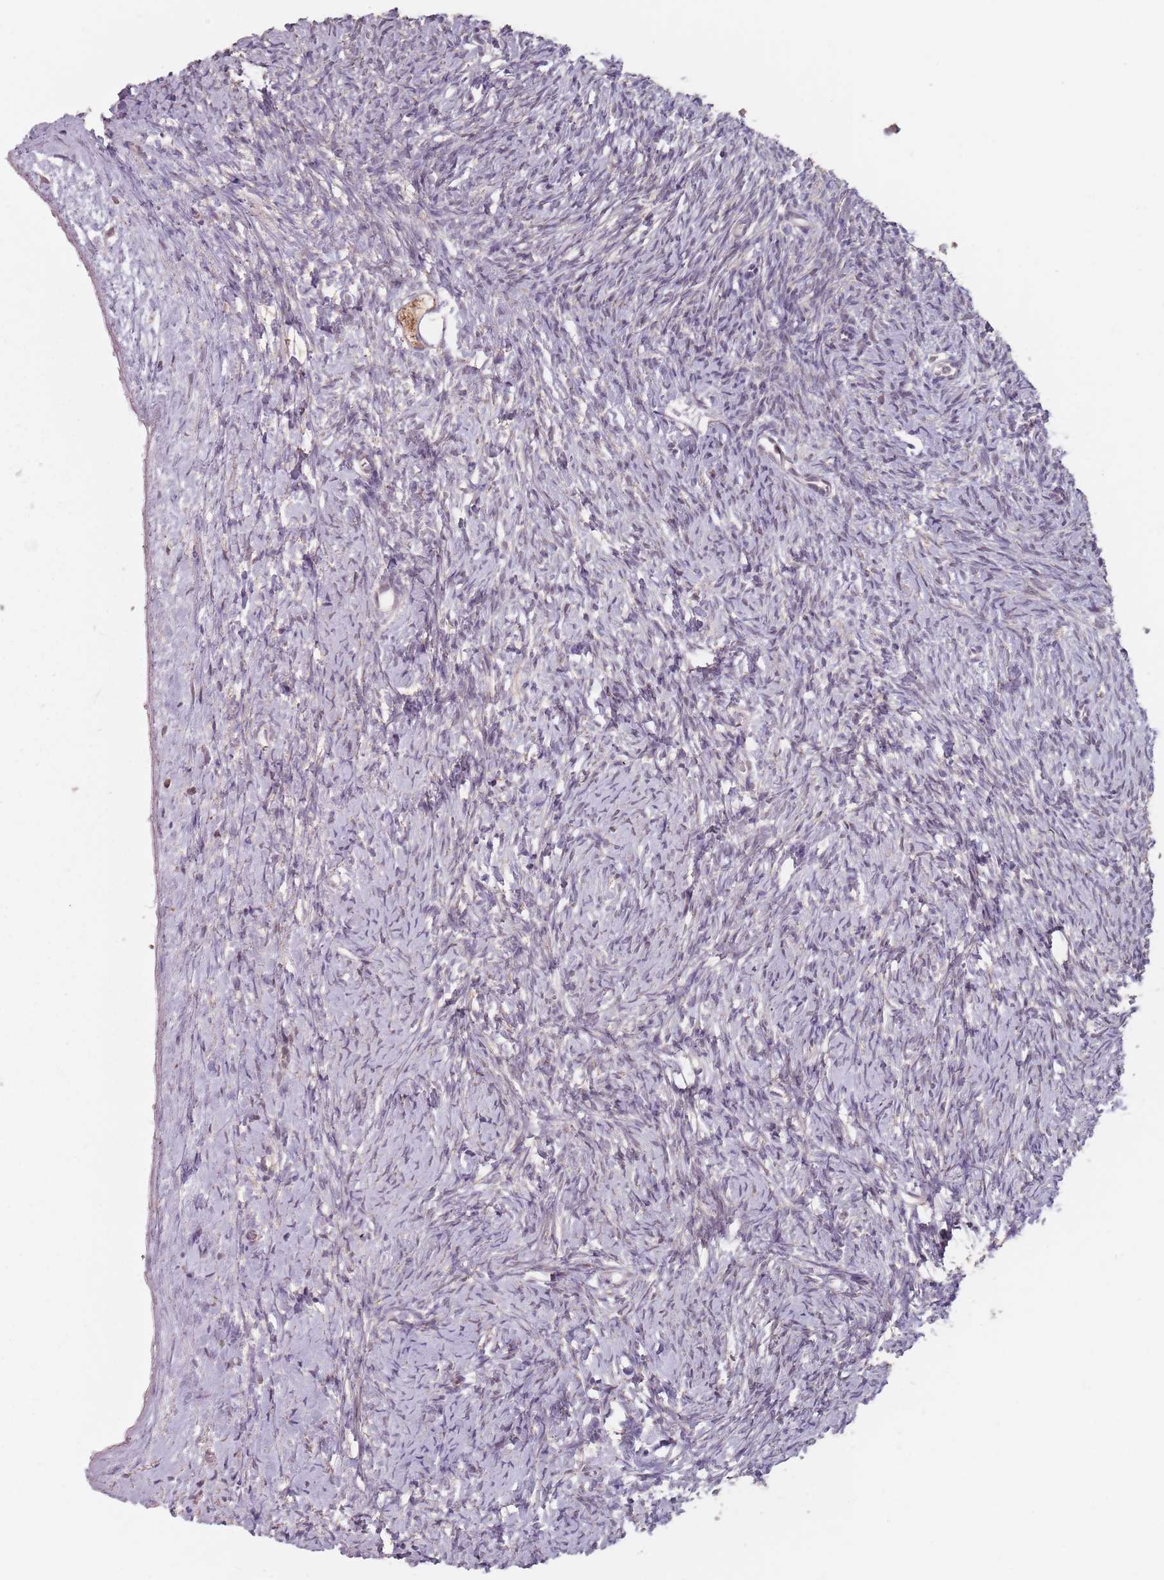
{"staining": {"intensity": "moderate", "quantity": ">75%", "location": "cytoplasmic/membranous"}, "tissue": "ovary", "cell_type": "Follicle cells", "image_type": "normal", "snomed": [{"axis": "morphology", "description": "Normal tissue, NOS"}, {"axis": "morphology", "description": "Developmental malformation"}, {"axis": "topography", "description": "Ovary"}], "caption": "Protein expression analysis of unremarkable human ovary reveals moderate cytoplasmic/membranous expression in approximately >75% of follicle cells. The protein is stained brown, and the nuclei are stained in blue (DAB IHC with brightfield microscopy, high magnification).", "gene": "VPS52", "patient": {"sex": "female", "age": 39}}